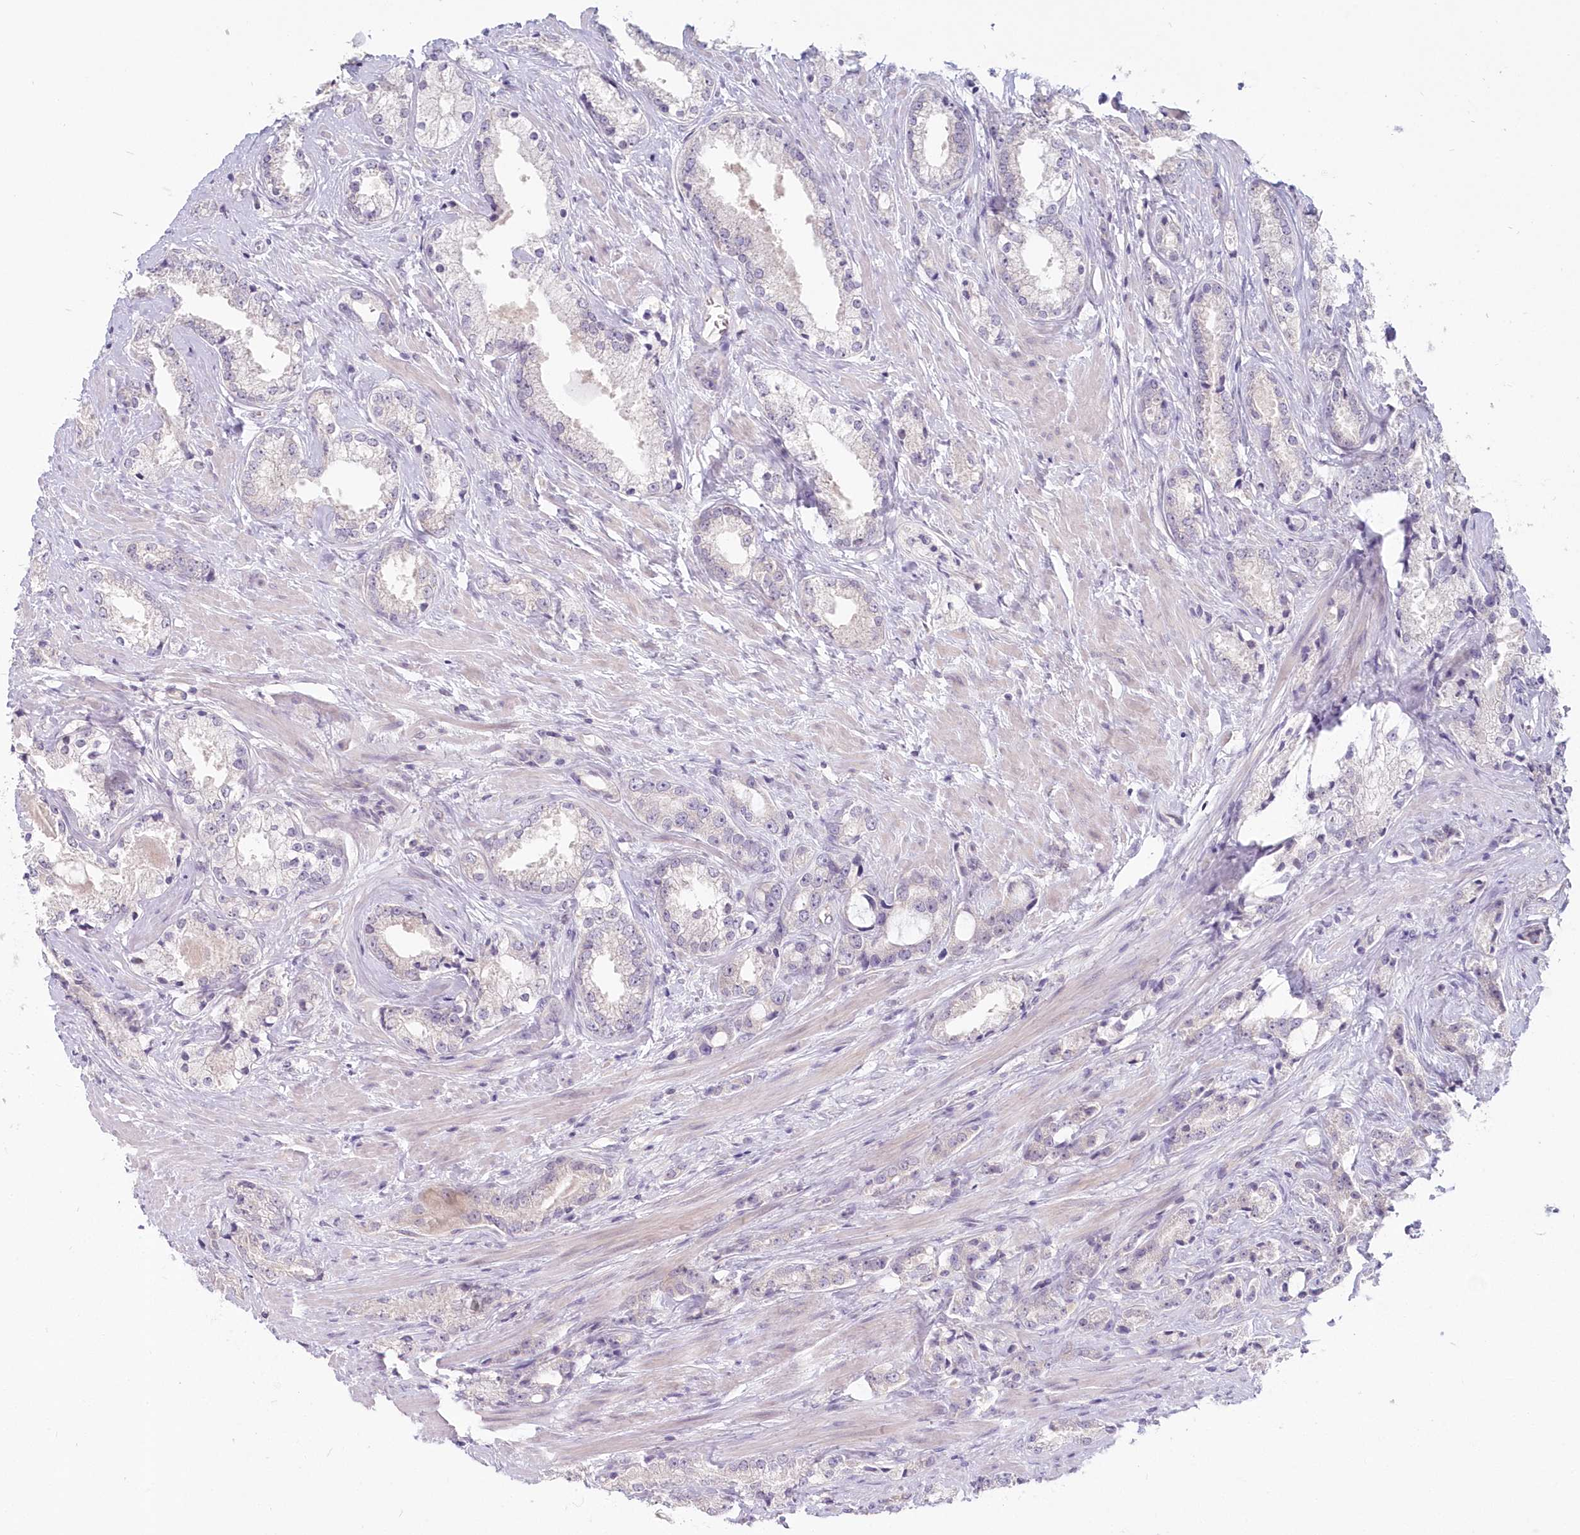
{"staining": {"intensity": "negative", "quantity": "none", "location": "none"}, "tissue": "prostate cancer", "cell_type": "Tumor cells", "image_type": "cancer", "snomed": [{"axis": "morphology", "description": "Adenocarcinoma, High grade"}, {"axis": "topography", "description": "Prostate"}], "caption": "Micrograph shows no protein expression in tumor cells of prostate cancer (high-grade adenocarcinoma) tissue.", "gene": "KATNA1", "patient": {"sex": "male", "age": 66}}